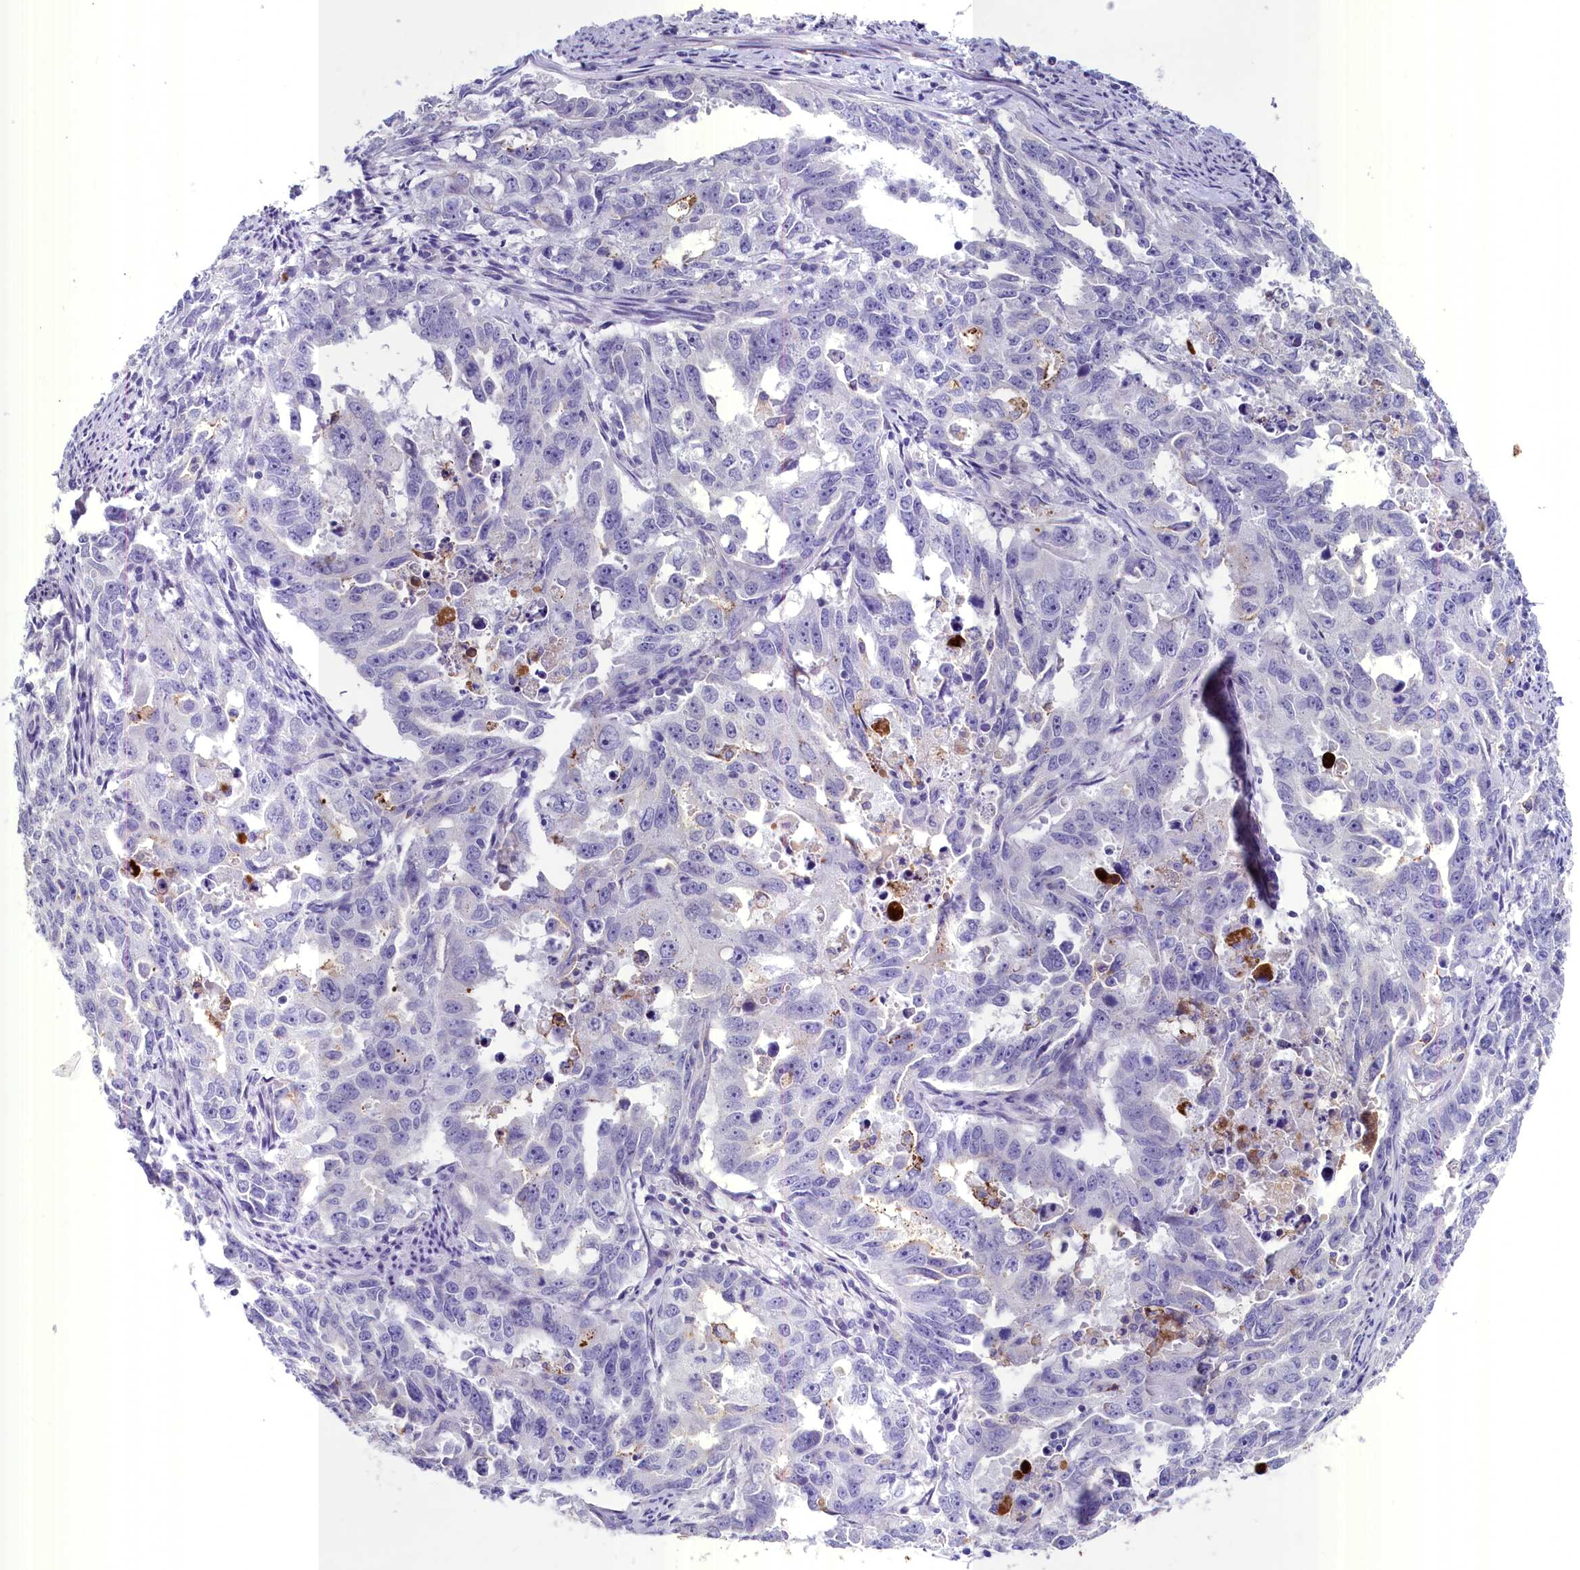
{"staining": {"intensity": "negative", "quantity": "none", "location": "none"}, "tissue": "endometrial cancer", "cell_type": "Tumor cells", "image_type": "cancer", "snomed": [{"axis": "morphology", "description": "Adenocarcinoma, NOS"}, {"axis": "topography", "description": "Endometrium"}], "caption": "Immunohistochemical staining of human adenocarcinoma (endometrial) reveals no significant expression in tumor cells.", "gene": "INSC", "patient": {"sex": "female", "age": 65}}